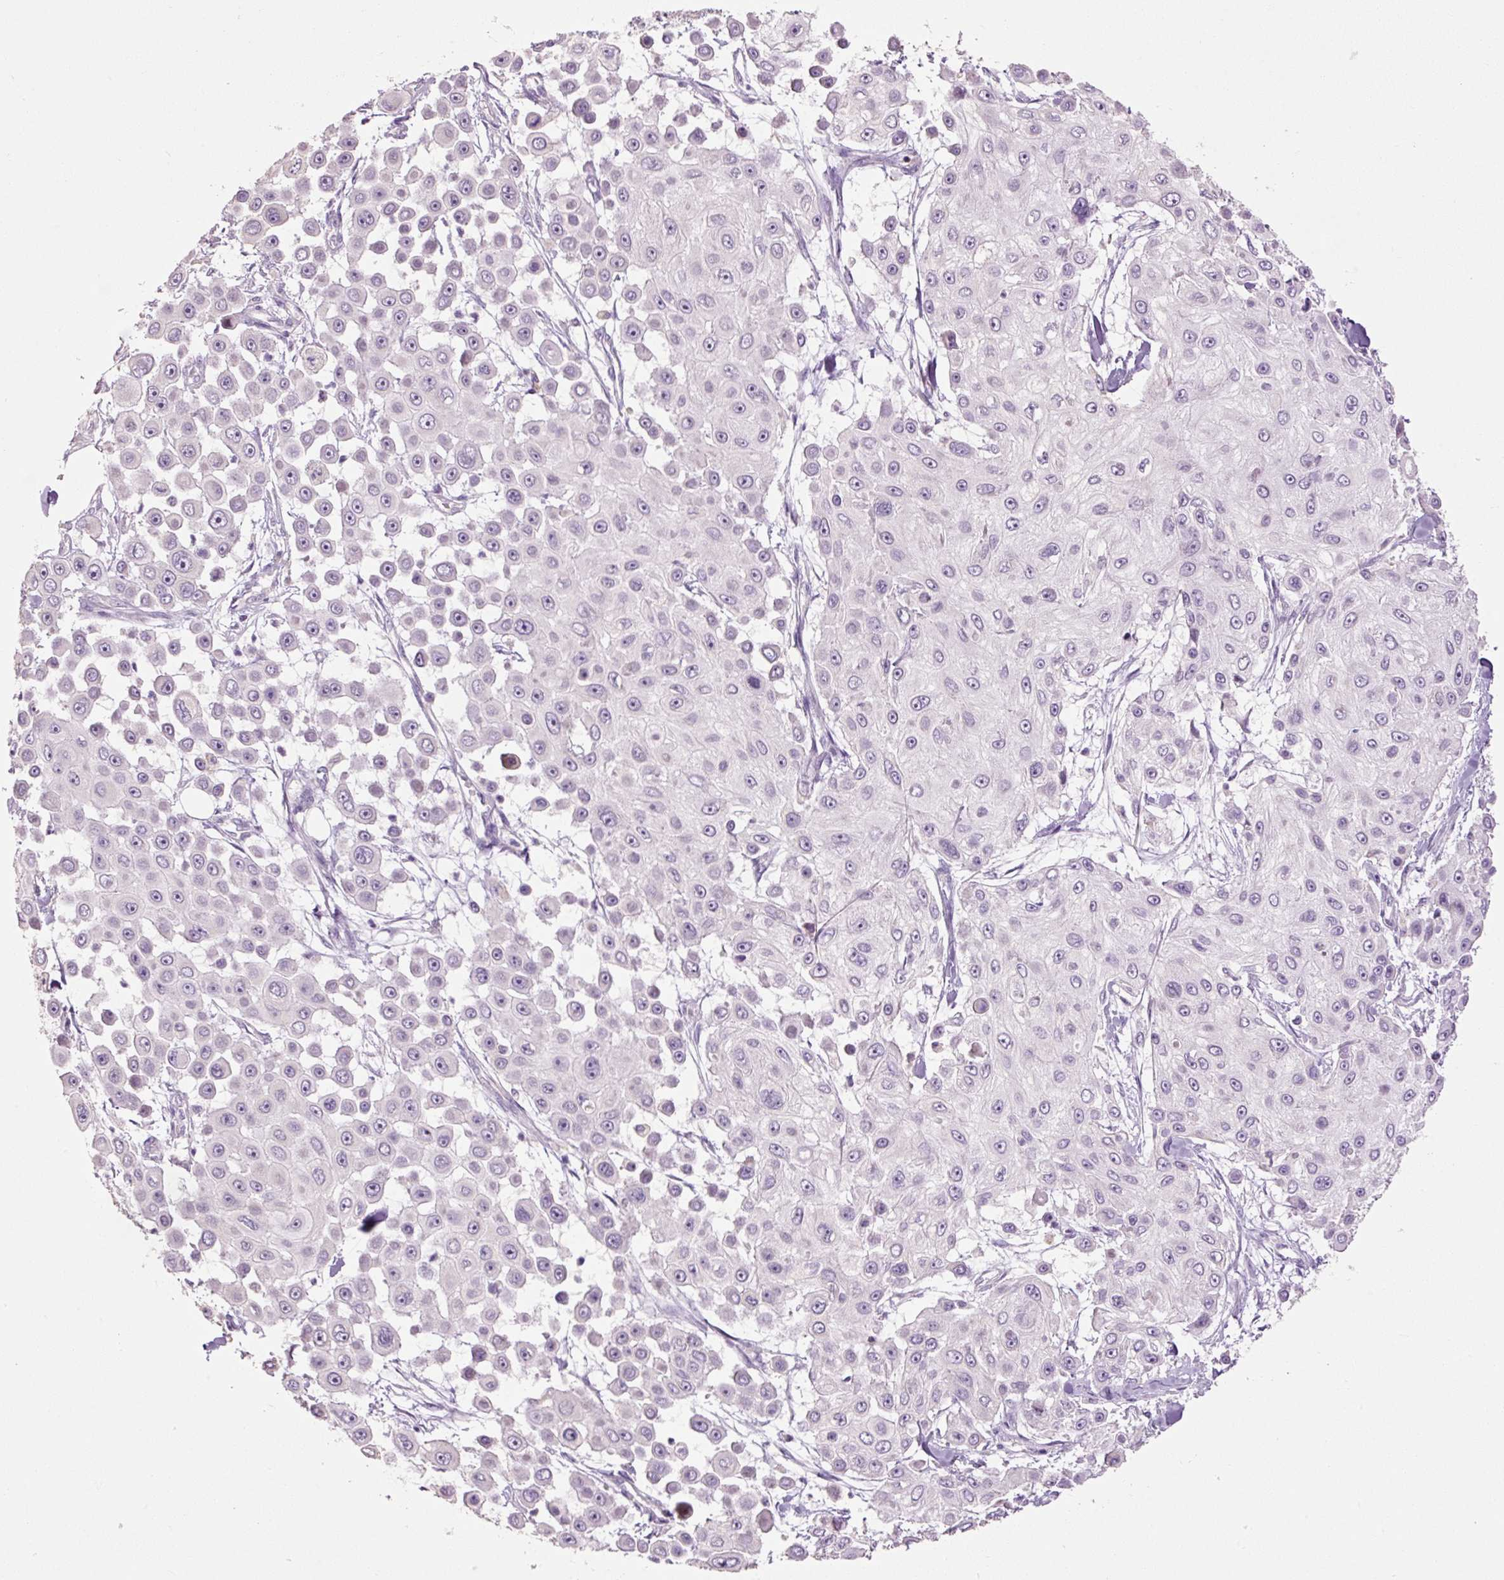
{"staining": {"intensity": "negative", "quantity": "none", "location": "none"}, "tissue": "skin cancer", "cell_type": "Tumor cells", "image_type": "cancer", "snomed": [{"axis": "morphology", "description": "Squamous cell carcinoma, NOS"}, {"axis": "topography", "description": "Skin"}], "caption": "The micrograph reveals no staining of tumor cells in skin cancer. (Stains: DAB immunohistochemistry (IHC) with hematoxylin counter stain, Microscopy: brightfield microscopy at high magnification).", "gene": "HAX1", "patient": {"sex": "male", "age": 67}}